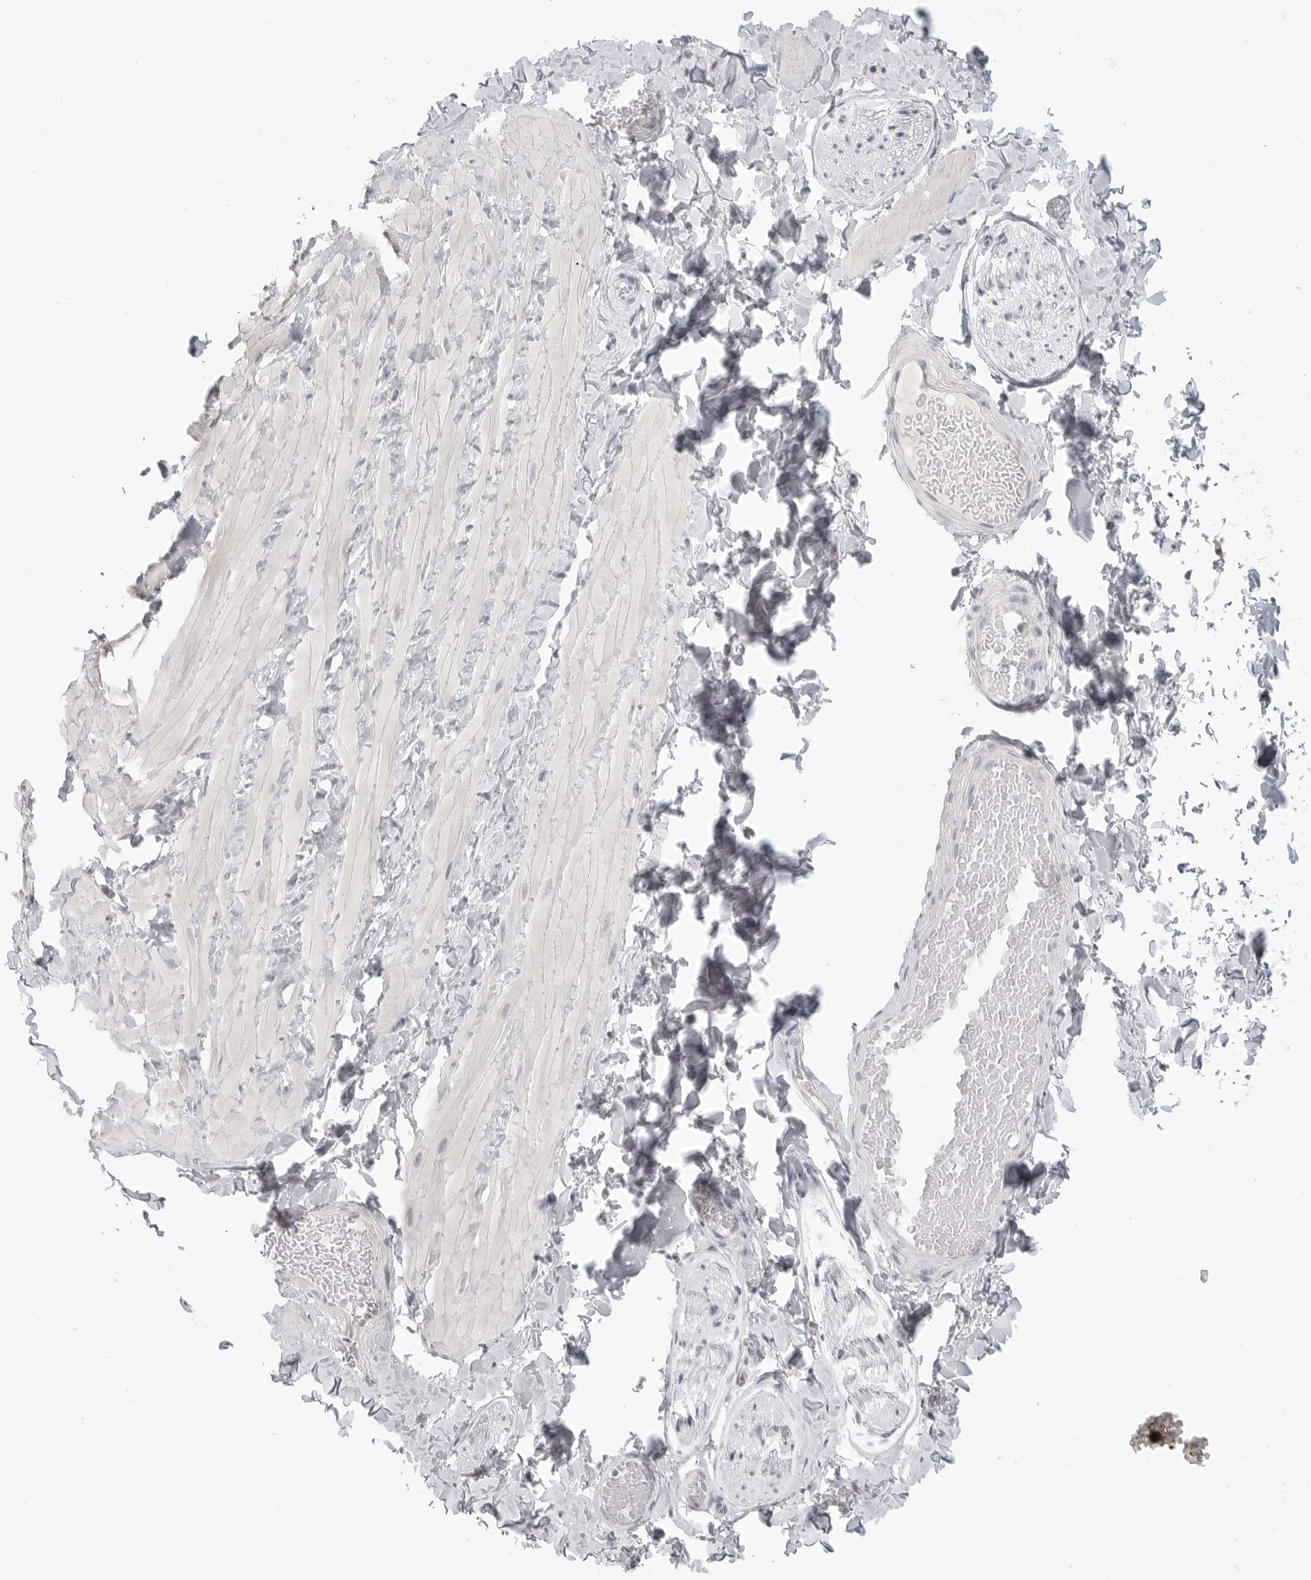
{"staining": {"intensity": "negative", "quantity": "none", "location": "none"}, "tissue": "adipose tissue", "cell_type": "Adipocytes", "image_type": "normal", "snomed": [{"axis": "morphology", "description": "Normal tissue, NOS"}, {"axis": "topography", "description": "Adipose tissue"}, {"axis": "topography", "description": "Vascular tissue"}, {"axis": "topography", "description": "Peripheral nerve tissue"}], "caption": "This is an immunohistochemistry histopathology image of benign adipose tissue. There is no positivity in adipocytes.", "gene": "HMGCS2", "patient": {"sex": "male", "age": 25}}